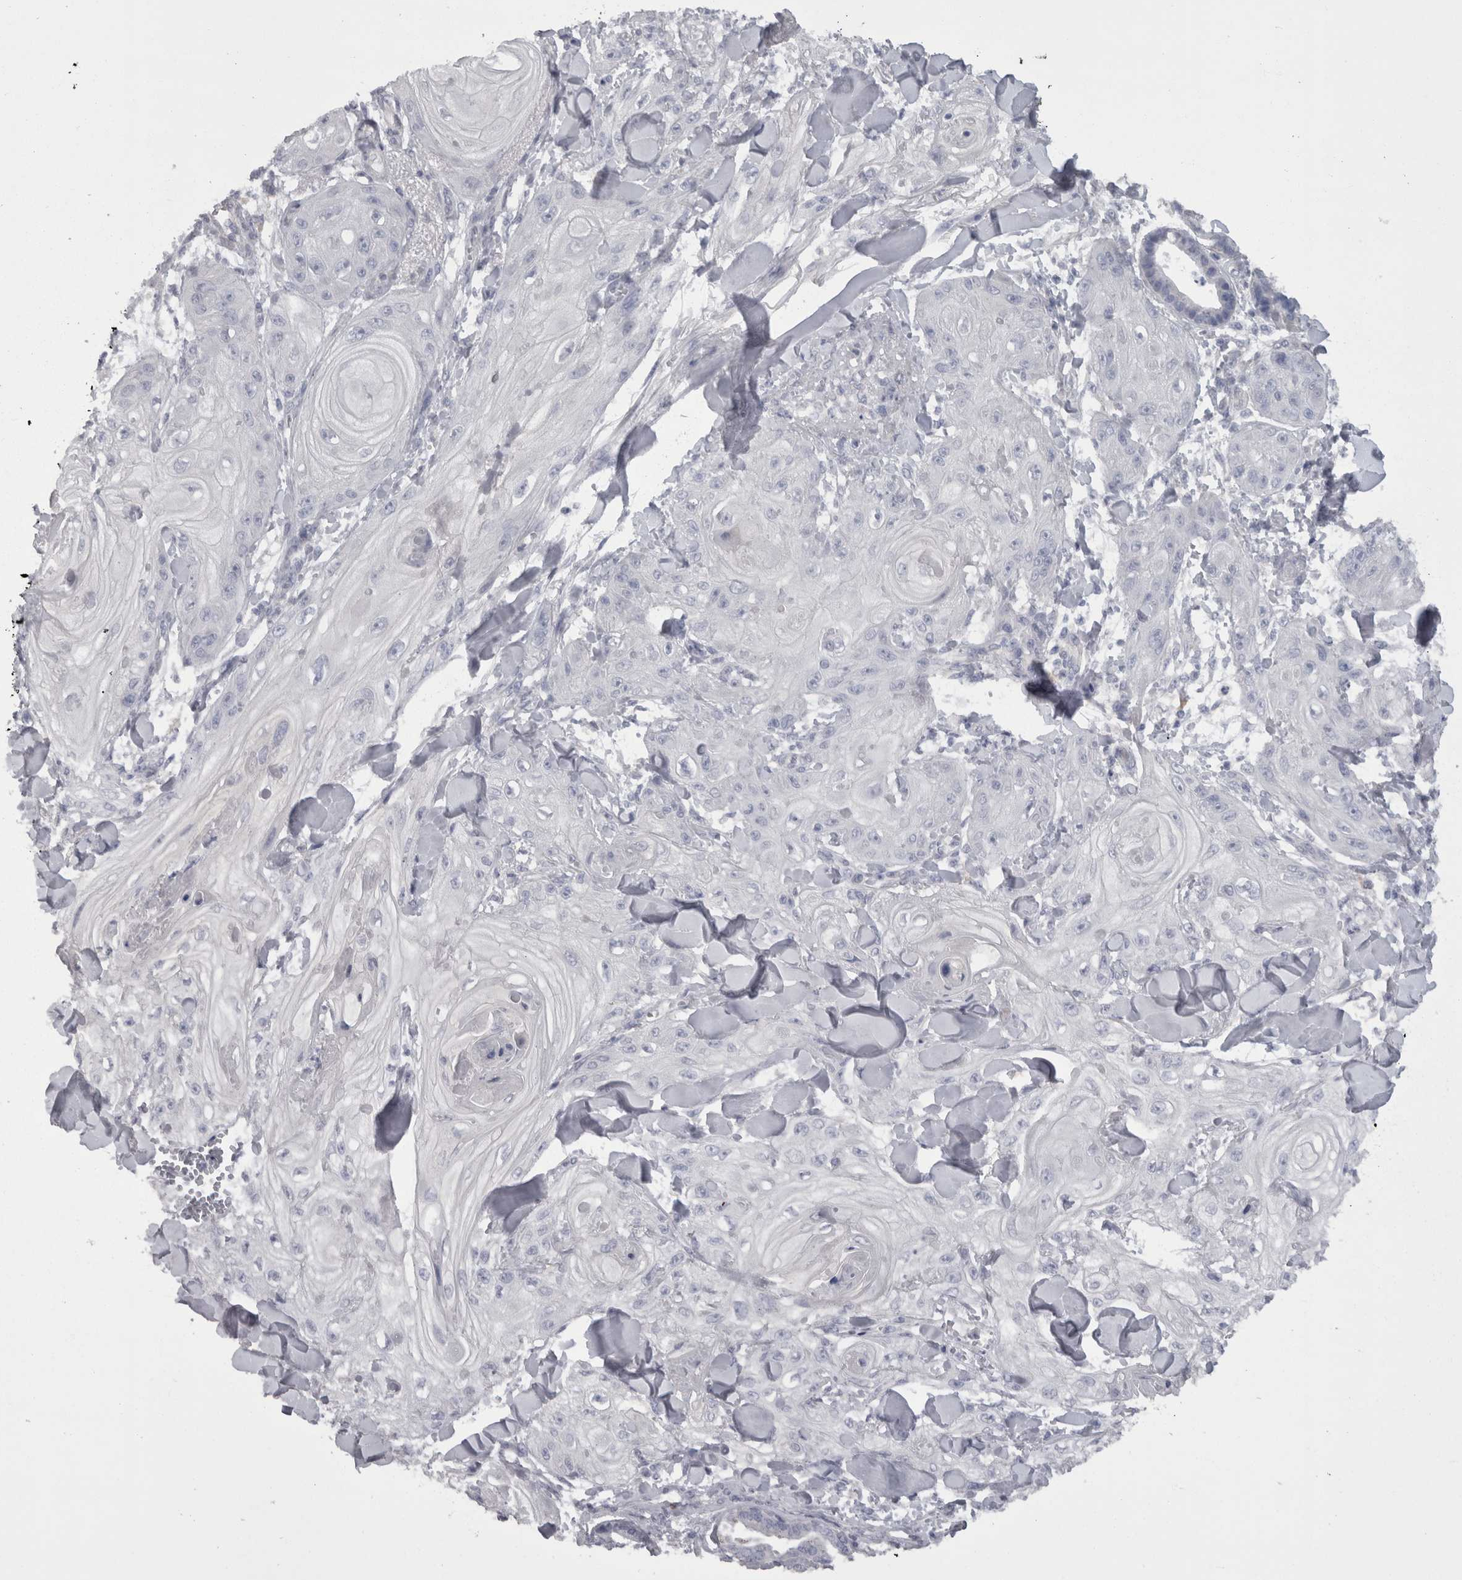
{"staining": {"intensity": "negative", "quantity": "none", "location": "none"}, "tissue": "skin cancer", "cell_type": "Tumor cells", "image_type": "cancer", "snomed": [{"axis": "morphology", "description": "Squamous cell carcinoma, NOS"}, {"axis": "topography", "description": "Skin"}], "caption": "Tumor cells are negative for protein expression in human skin cancer (squamous cell carcinoma). The staining was performed using DAB to visualize the protein expression in brown, while the nuclei were stained in blue with hematoxylin (Magnification: 20x).", "gene": "CAMK2D", "patient": {"sex": "male", "age": 74}}